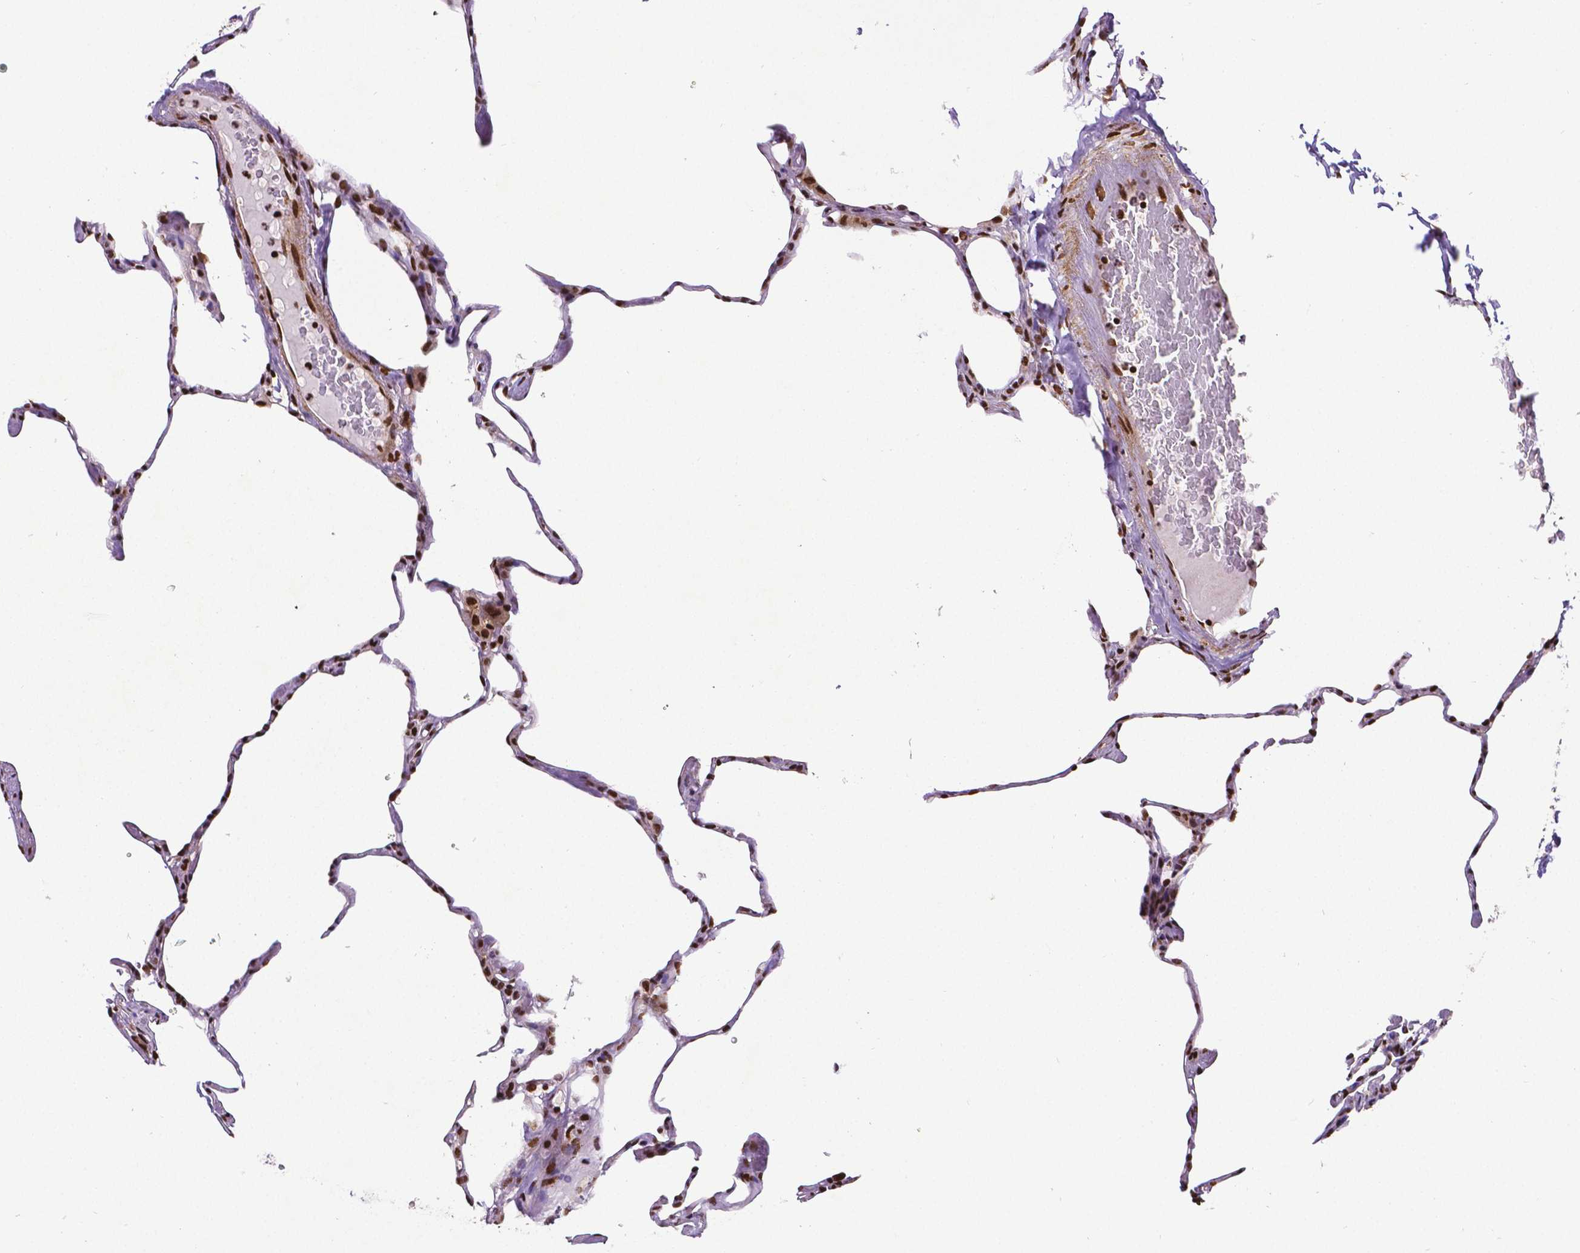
{"staining": {"intensity": "moderate", "quantity": "25%-75%", "location": "nuclear"}, "tissue": "lung", "cell_type": "Alveolar cells", "image_type": "normal", "snomed": [{"axis": "morphology", "description": "Normal tissue, NOS"}, {"axis": "topography", "description": "Lung"}], "caption": "IHC histopathology image of benign lung stained for a protein (brown), which reveals medium levels of moderate nuclear positivity in approximately 25%-75% of alveolar cells.", "gene": "CTCF", "patient": {"sex": "male", "age": 65}}